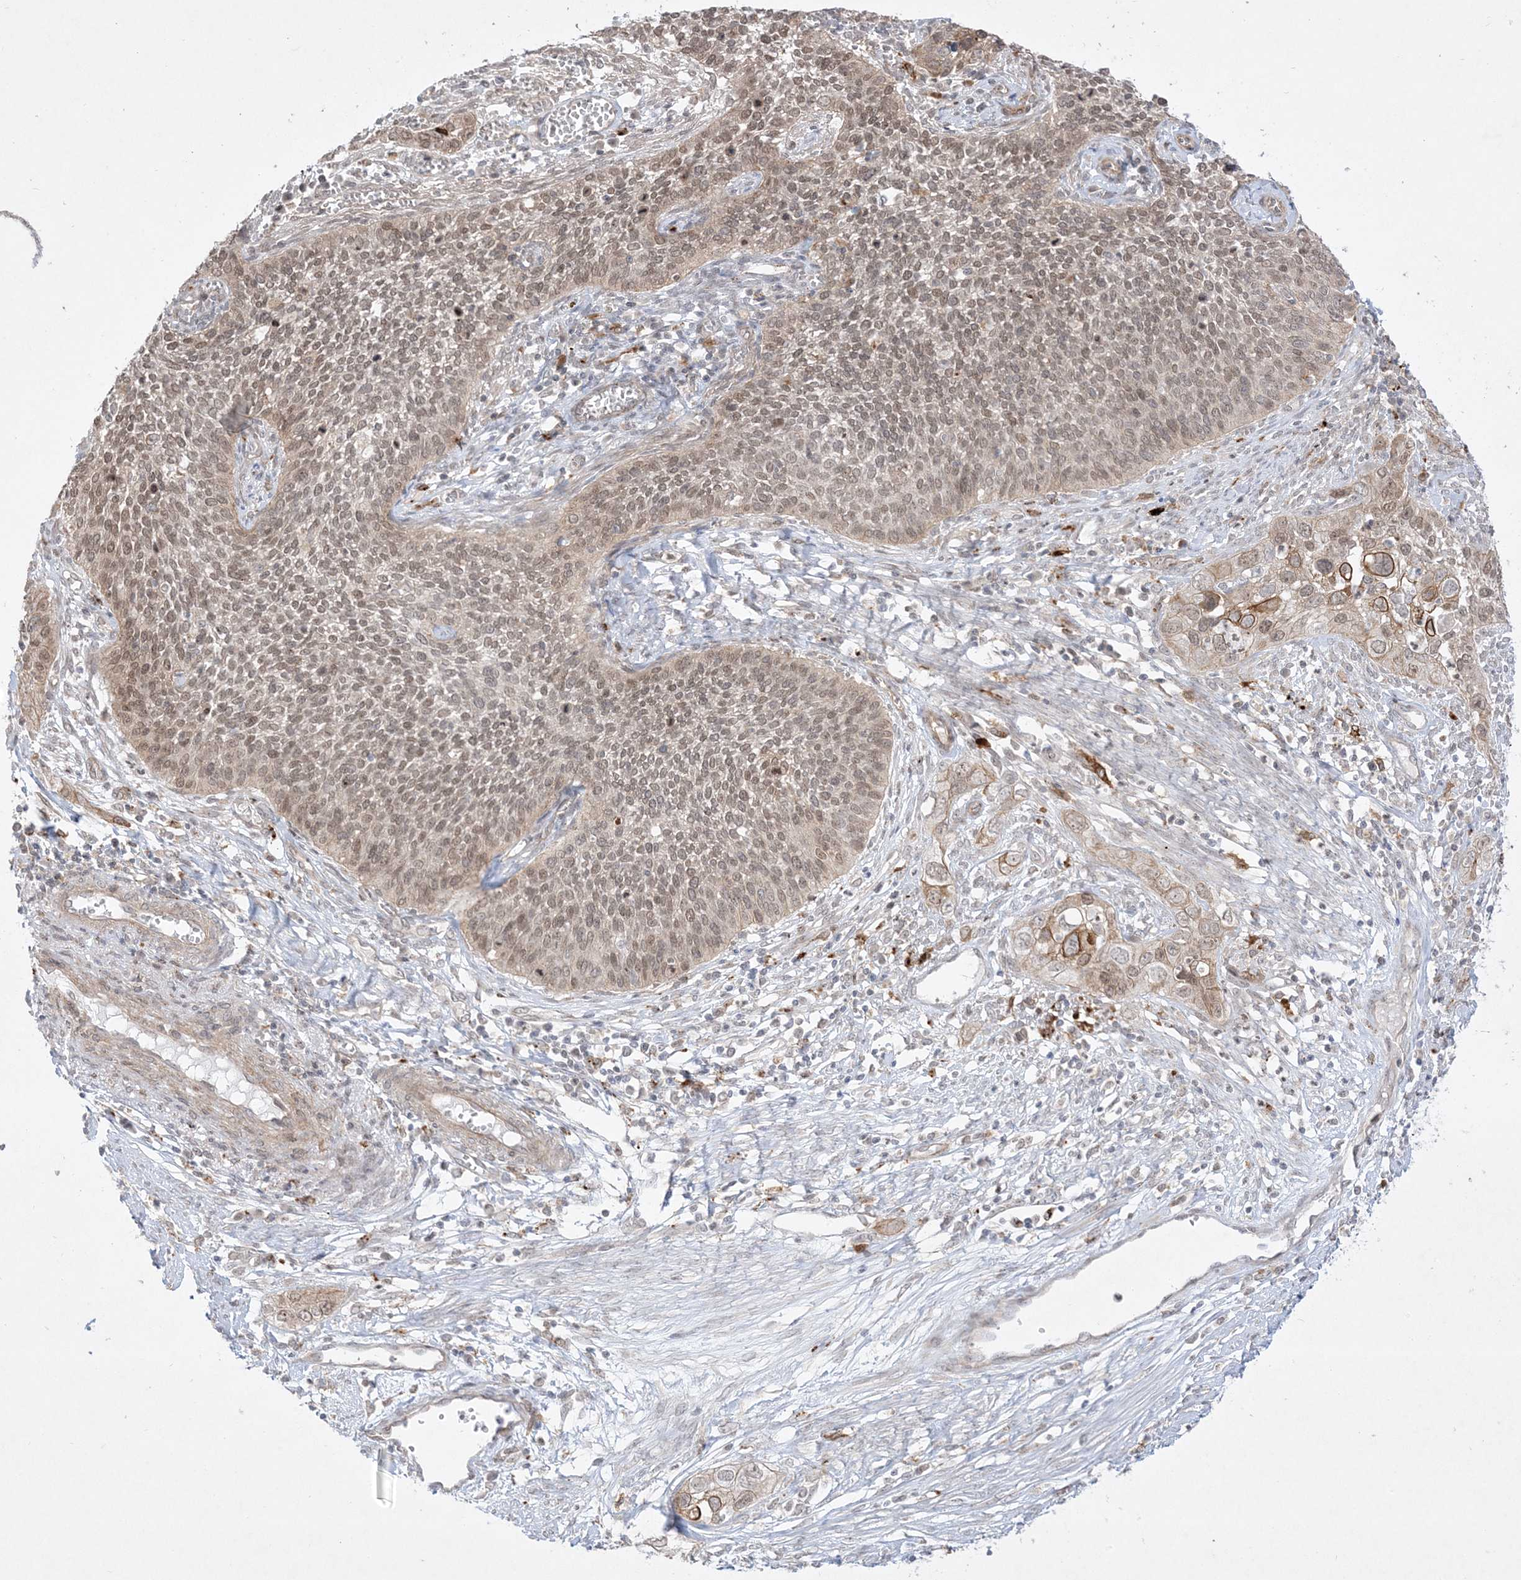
{"staining": {"intensity": "moderate", "quantity": ">75%", "location": "cytoplasmic/membranous,nuclear"}, "tissue": "cervical cancer", "cell_type": "Tumor cells", "image_type": "cancer", "snomed": [{"axis": "morphology", "description": "Squamous cell carcinoma, NOS"}, {"axis": "topography", "description": "Cervix"}], "caption": "Protein analysis of cervical squamous cell carcinoma tissue shows moderate cytoplasmic/membranous and nuclear positivity in approximately >75% of tumor cells.", "gene": "PTK6", "patient": {"sex": "female", "age": 34}}